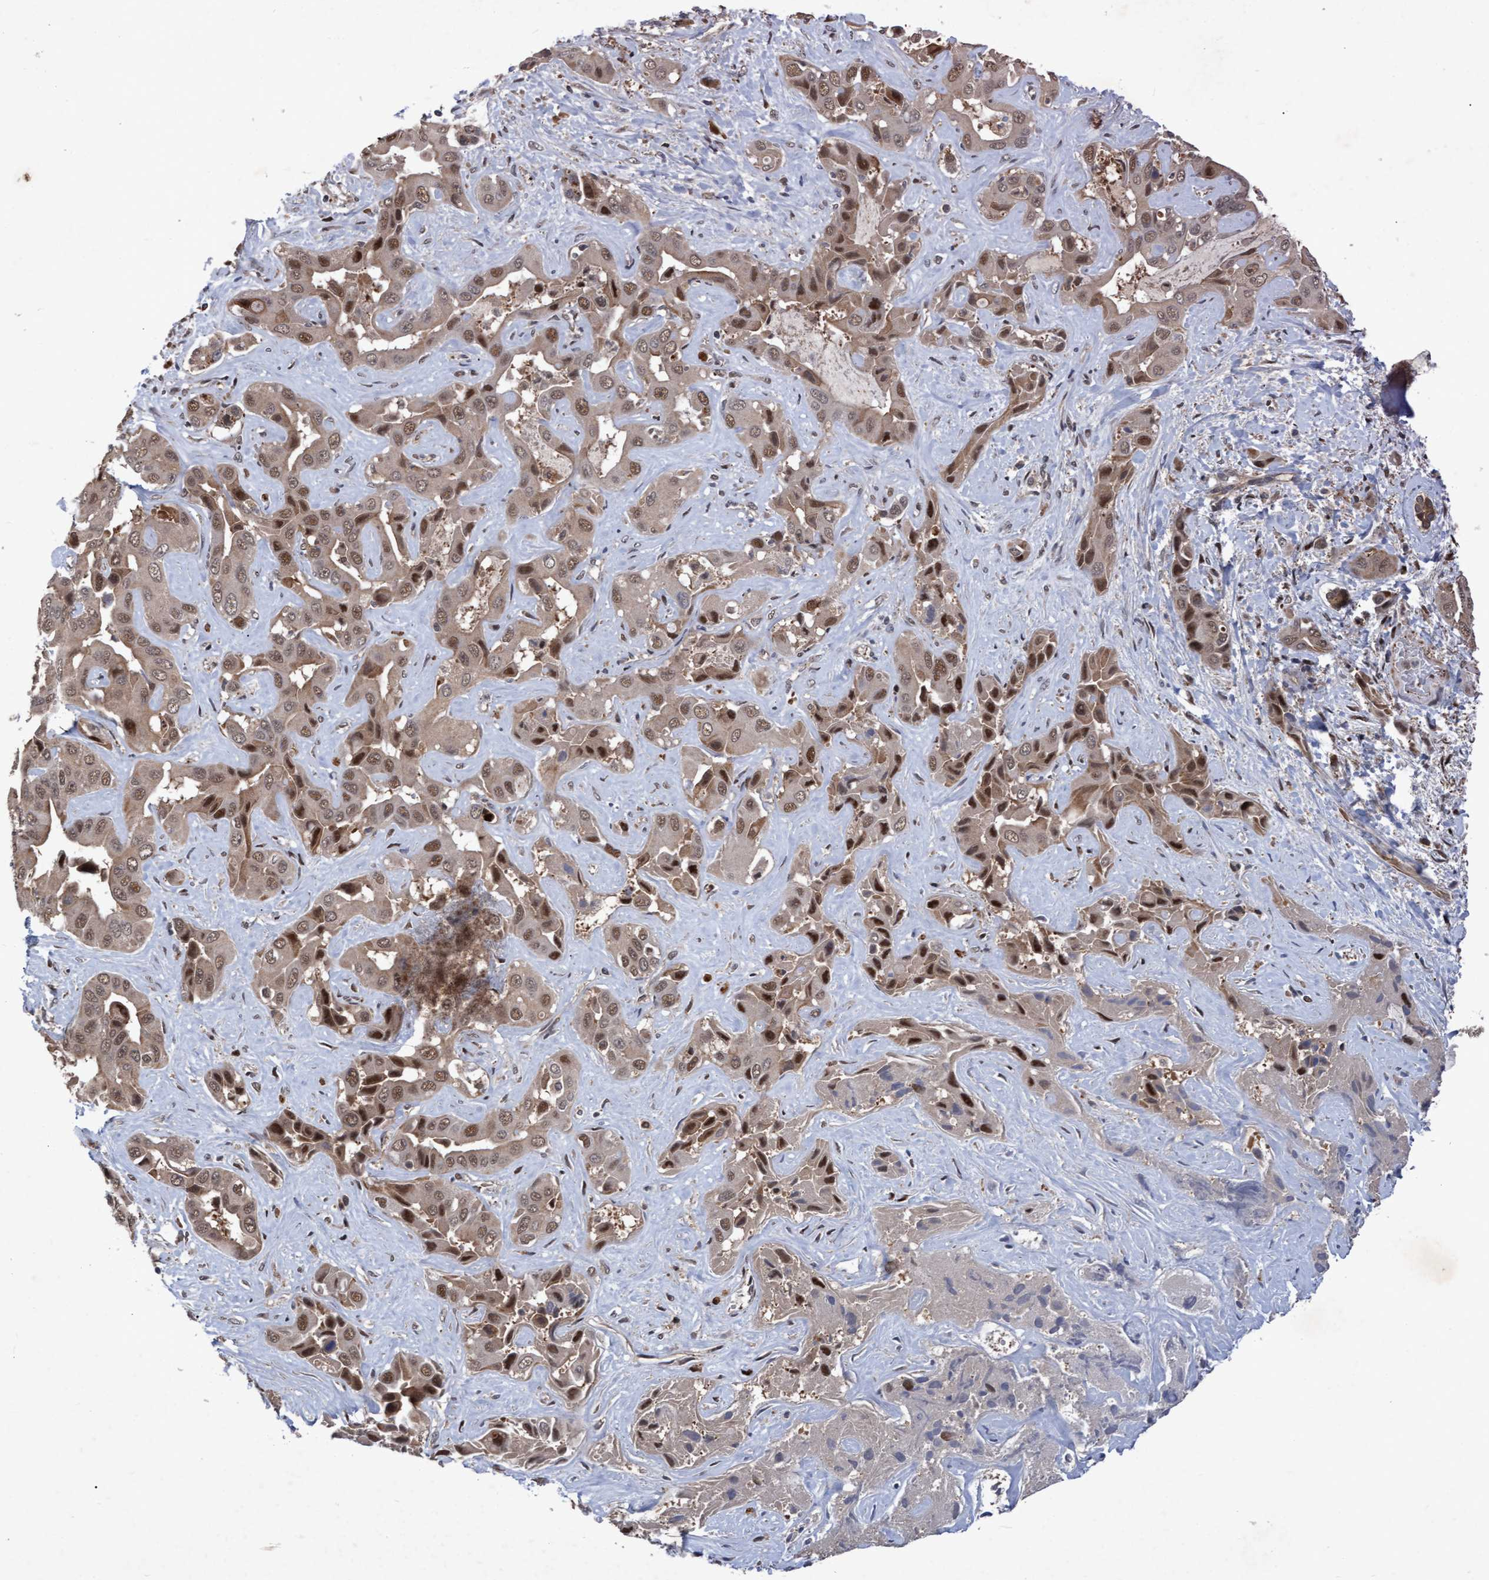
{"staining": {"intensity": "strong", "quantity": "25%-75%", "location": "cytoplasmic/membranous,nuclear"}, "tissue": "liver cancer", "cell_type": "Tumor cells", "image_type": "cancer", "snomed": [{"axis": "morphology", "description": "Cholangiocarcinoma"}, {"axis": "topography", "description": "Liver"}], "caption": "The immunohistochemical stain shows strong cytoplasmic/membranous and nuclear staining in tumor cells of liver cancer (cholangiocarcinoma) tissue.", "gene": "PSMB6", "patient": {"sex": "female", "age": 52}}